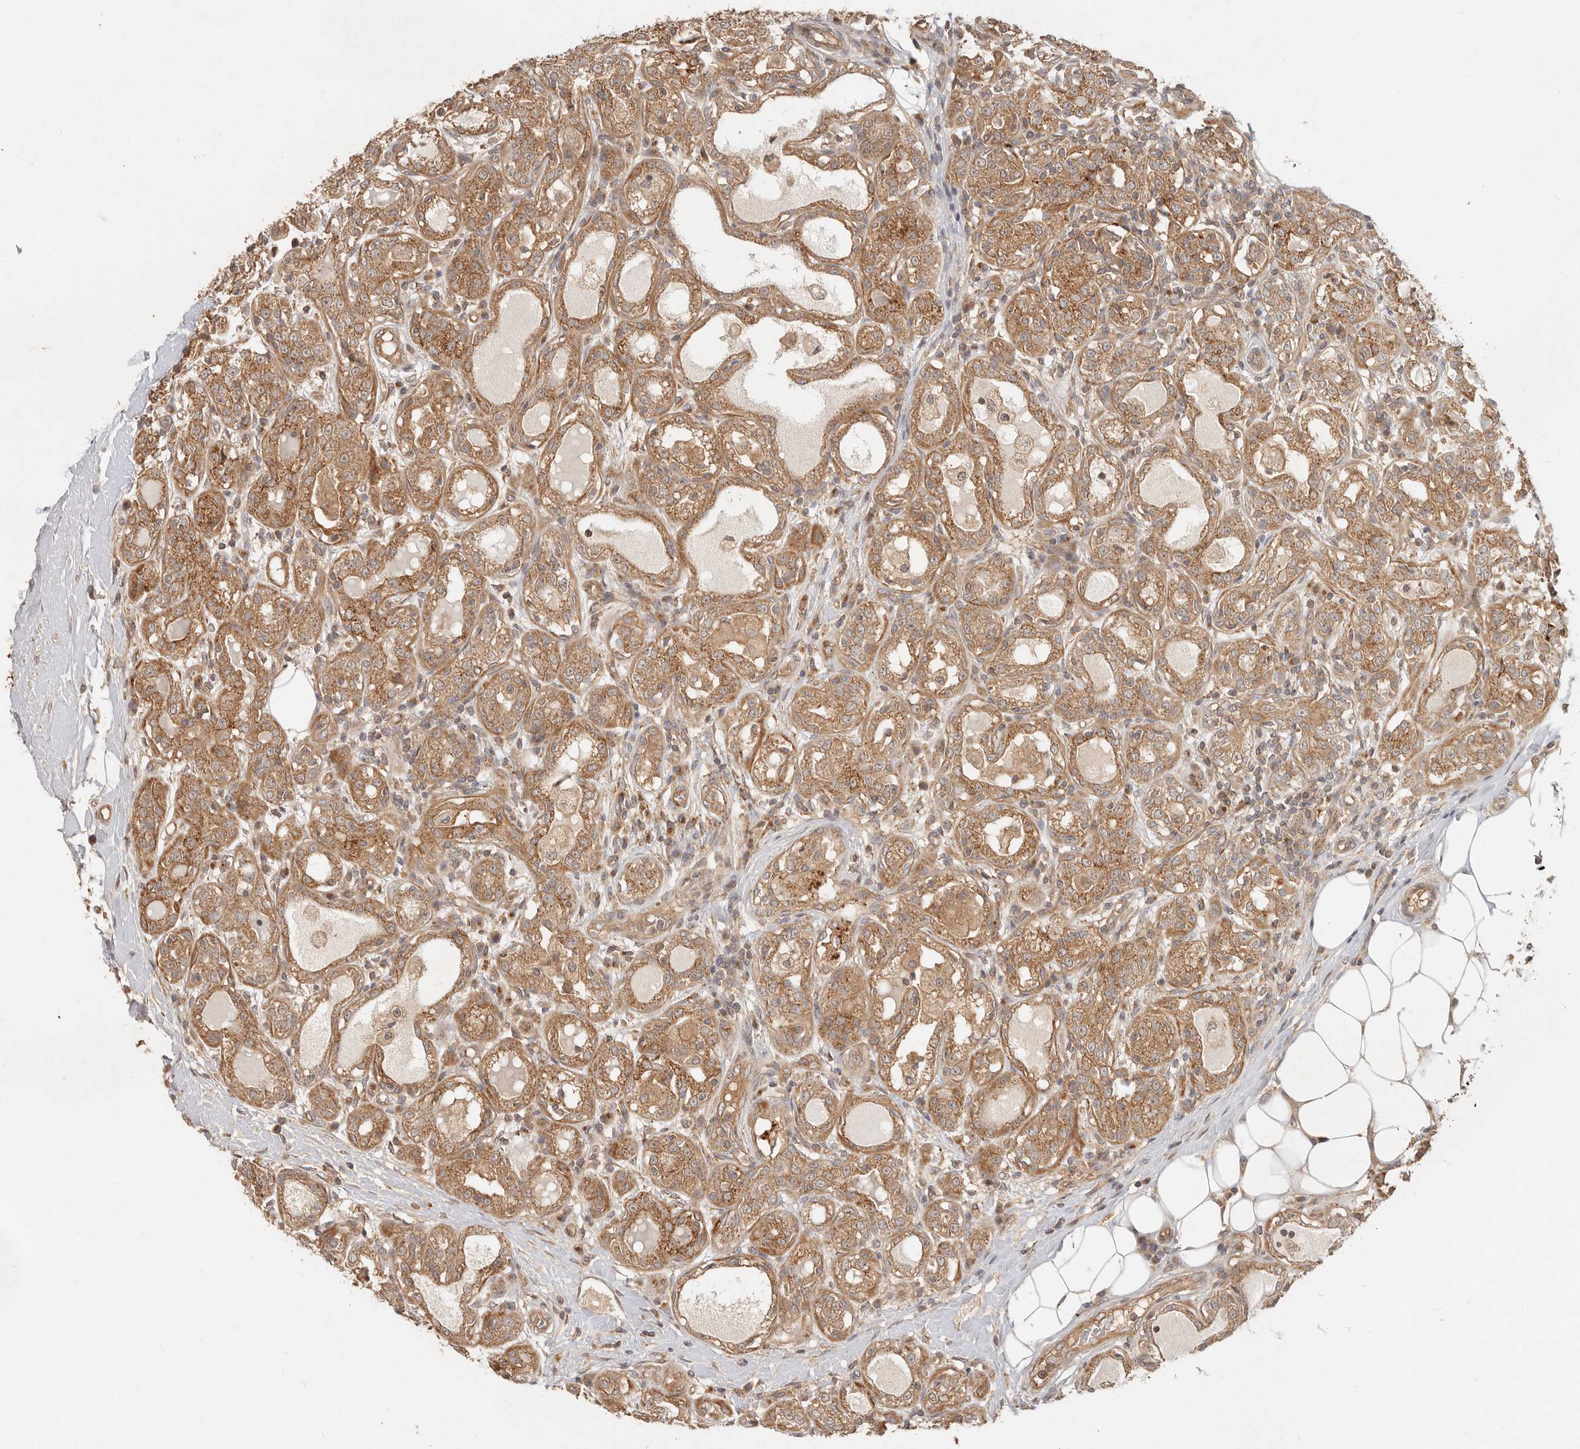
{"staining": {"intensity": "moderate", "quantity": ">75%", "location": "cytoplasmic/membranous"}, "tissue": "breast cancer", "cell_type": "Tumor cells", "image_type": "cancer", "snomed": [{"axis": "morphology", "description": "Duct carcinoma"}, {"axis": "topography", "description": "Breast"}], "caption": "Tumor cells demonstrate medium levels of moderate cytoplasmic/membranous staining in approximately >75% of cells in human breast cancer (infiltrating ductal carcinoma).", "gene": "HECTD3", "patient": {"sex": "female", "age": 27}}